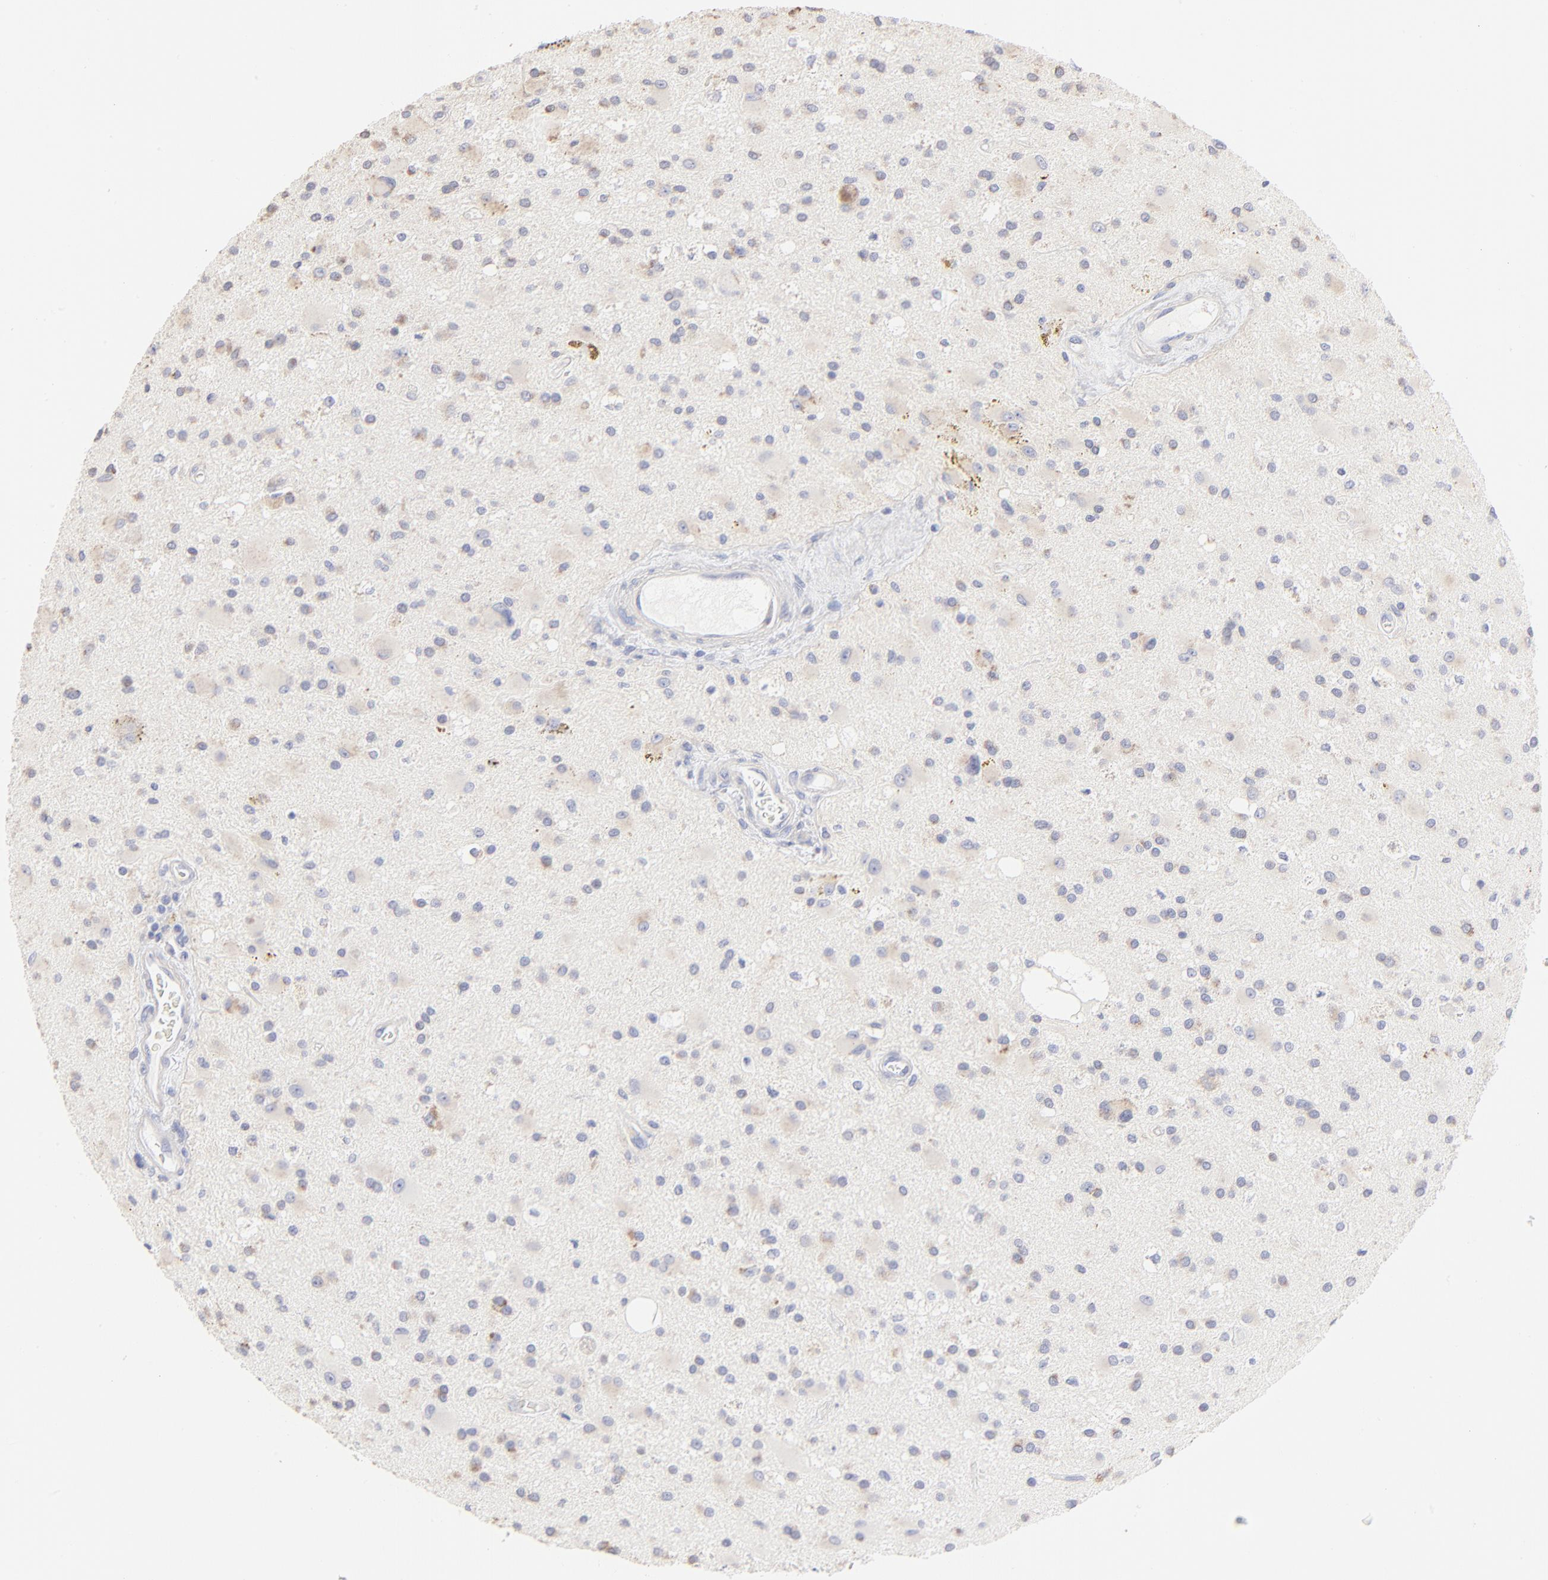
{"staining": {"intensity": "weak", "quantity": "25%-75%", "location": "cytoplasmic/membranous"}, "tissue": "glioma", "cell_type": "Tumor cells", "image_type": "cancer", "snomed": [{"axis": "morphology", "description": "Glioma, malignant, Low grade"}, {"axis": "topography", "description": "Brain"}], "caption": "High-magnification brightfield microscopy of glioma stained with DAB (3,3'-diaminobenzidine) (brown) and counterstained with hematoxylin (blue). tumor cells exhibit weak cytoplasmic/membranous positivity is present in about25%-75% of cells.", "gene": "TST", "patient": {"sex": "male", "age": 58}}